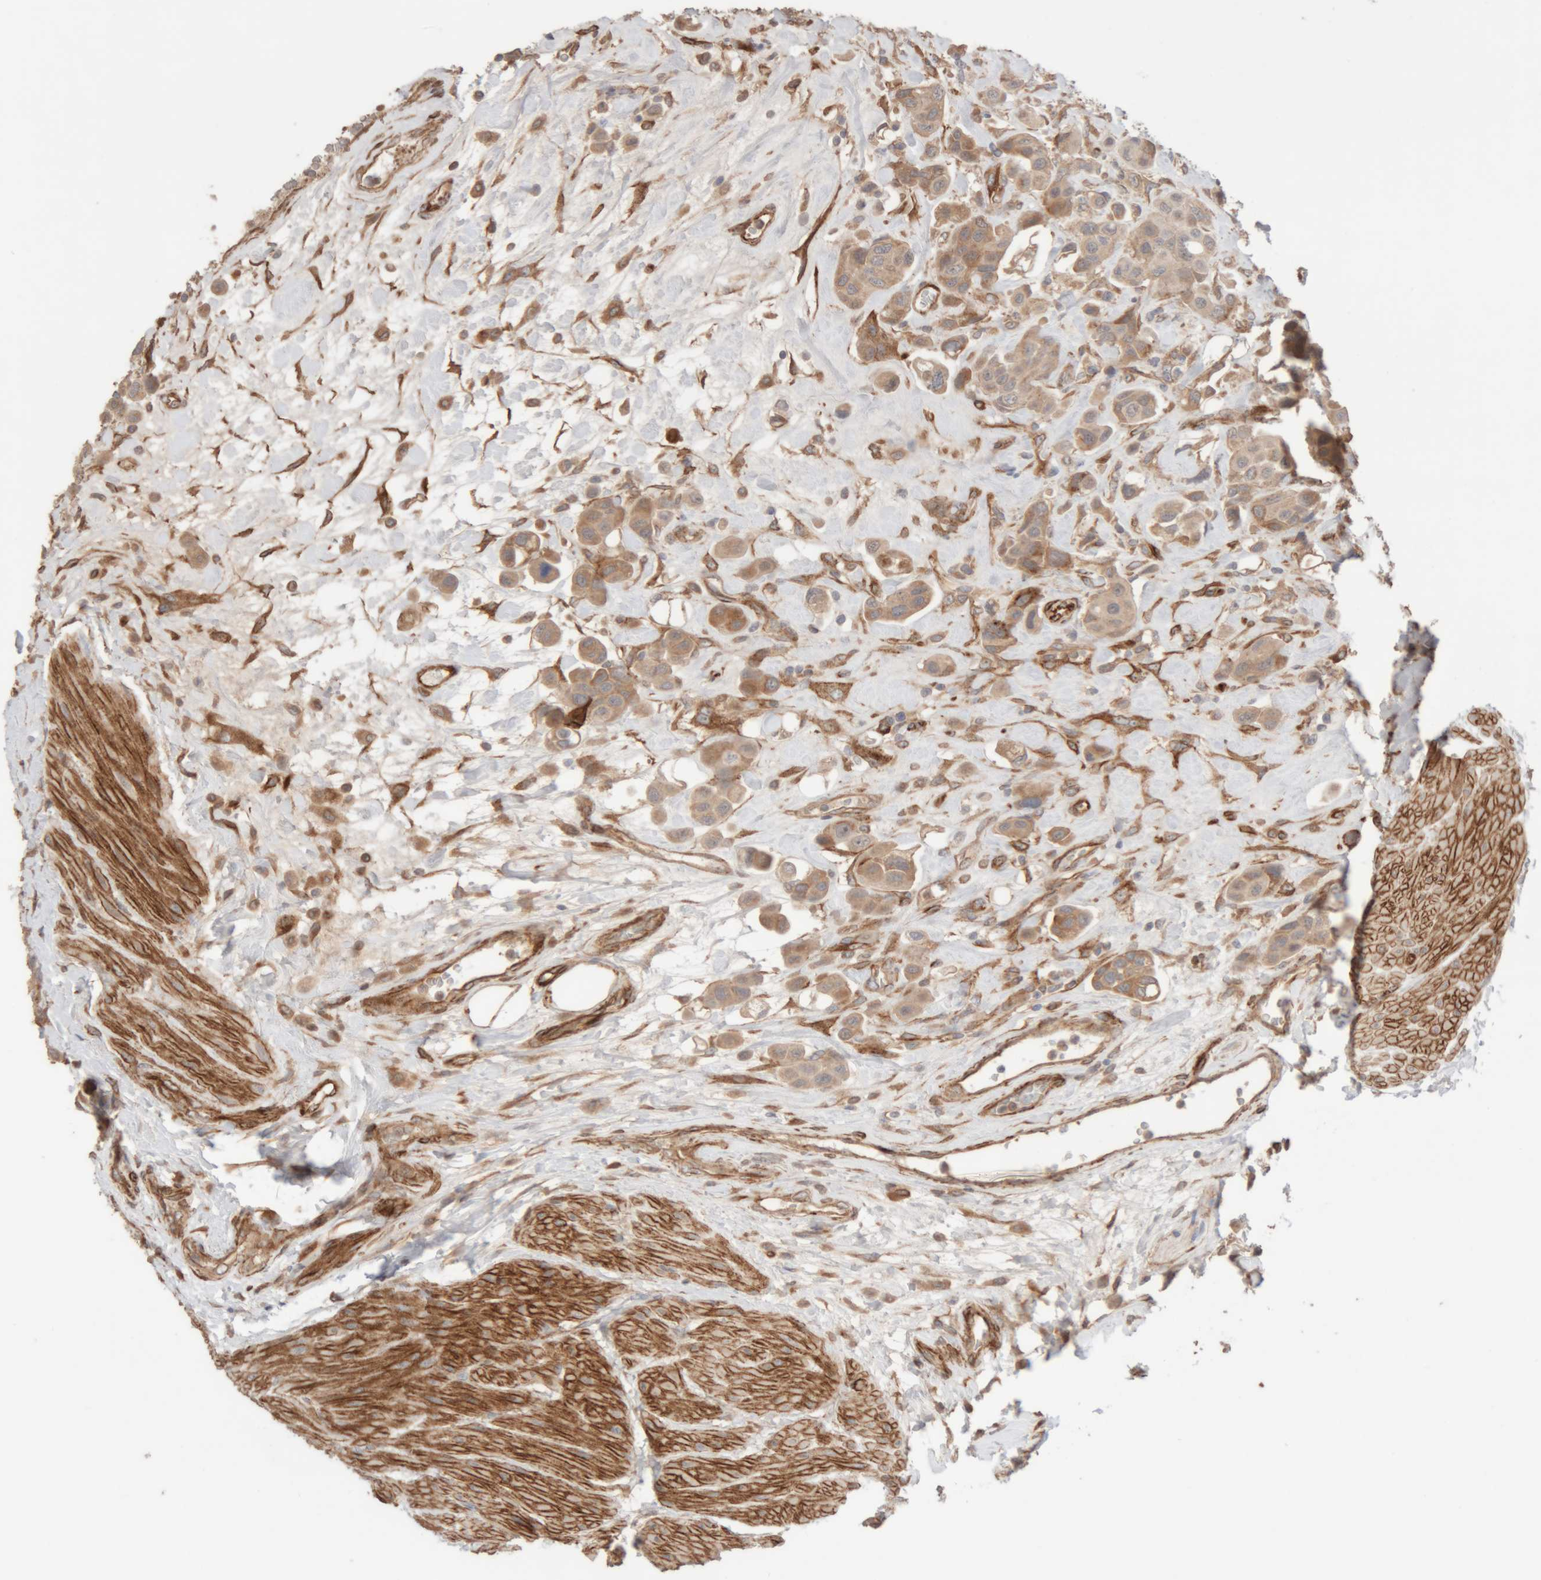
{"staining": {"intensity": "weak", "quantity": ">75%", "location": "cytoplasmic/membranous"}, "tissue": "urothelial cancer", "cell_type": "Tumor cells", "image_type": "cancer", "snomed": [{"axis": "morphology", "description": "Urothelial carcinoma, High grade"}, {"axis": "topography", "description": "Urinary bladder"}], "caption": "Immunohistochemical staining of human high-grade urothelial carcinoma exhibits low levels of weak cytoplasmic/membranous expression in about >75% of tumor cells.", "gene": "RAB32", "patient": {"sex": "male", "age": 50}}